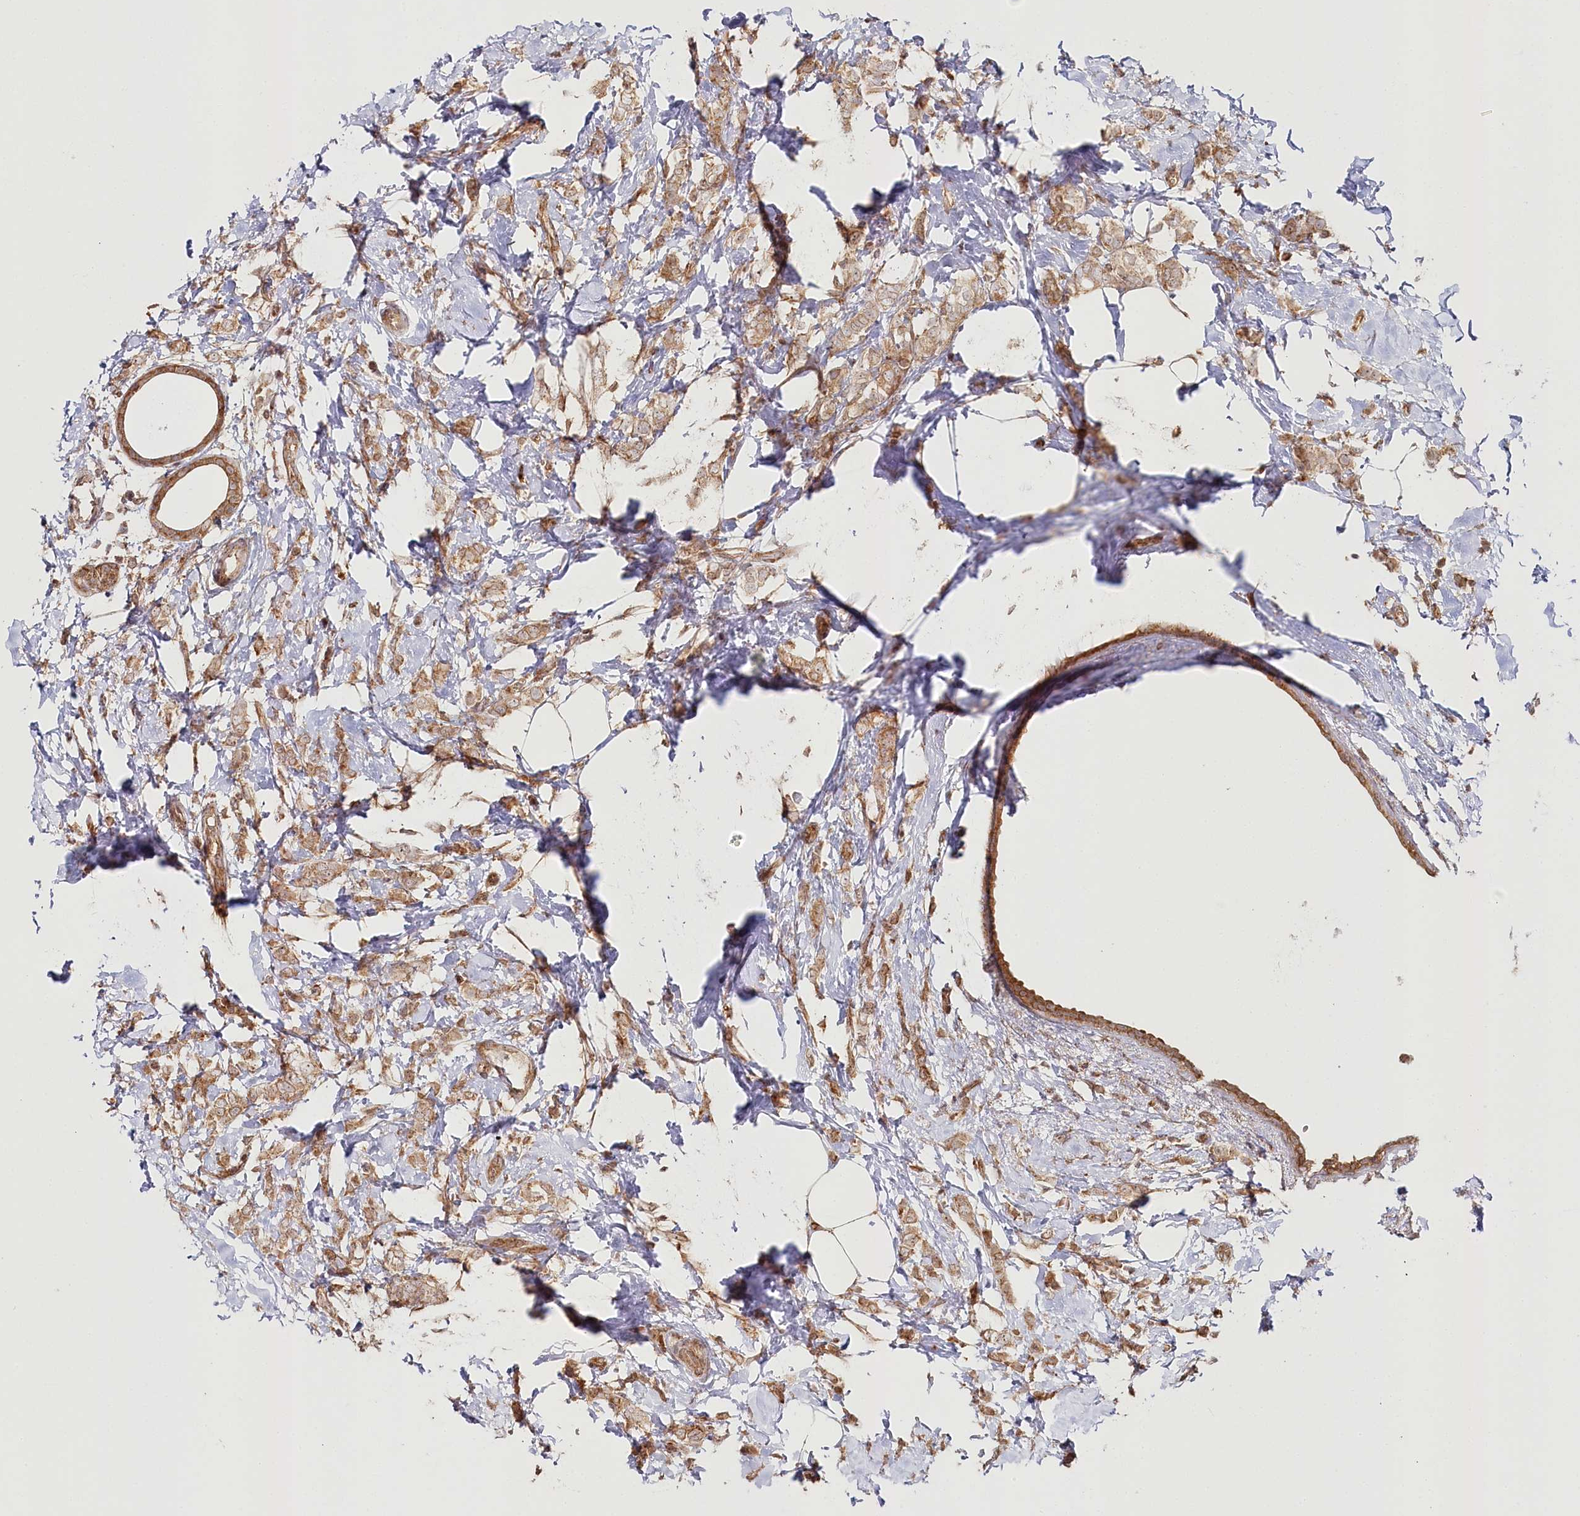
{"staining": {"intensity": "moderate", "quantity": ">75%", "location": "cytoplasmic/membranous"}, "tissue": "breast cancer", "cell_type": "Tumor cells", "image_type": "cancer", "snomed": [{"axis": "morphology", "description": "Lobular carcinoma"}, {"axis": "topography", "description": "Breast"}], "caption": "Breast cancer (lobular carcinoma) was stained to show a protein in brown. There is medium levels of moderate cytoplasmic/membranous expression in approximately >75% of tumor cells.", "gene": "OTUD4", "patient": {"sex": "female", "age": 47}}